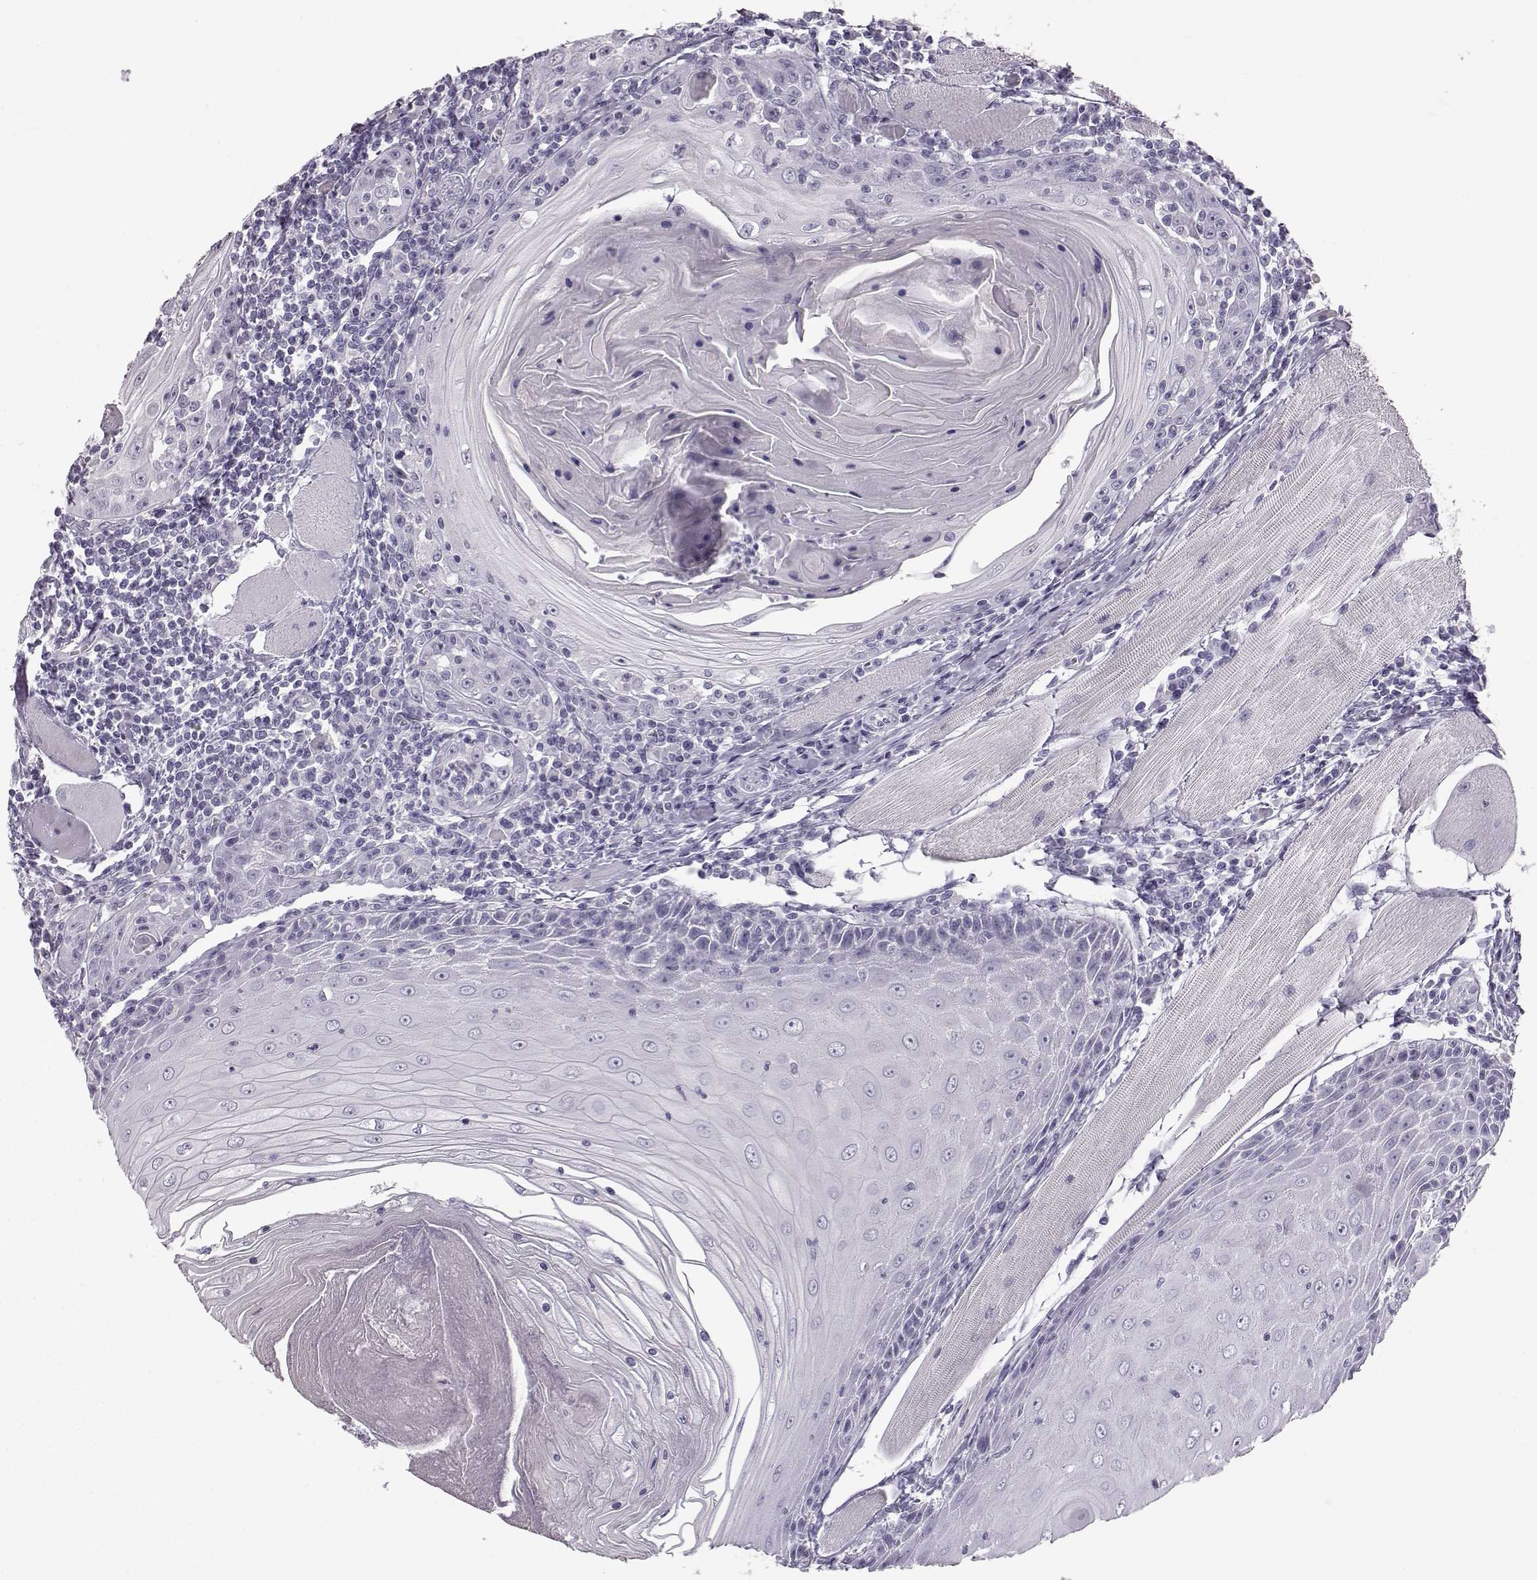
{"staining": {"intensity": "negative", "quantity": "none", "location": "none"}, "tissue": "head and neck cancer", "cell_type": "Tumor cells", "image_type": "cancer", "snomed": [{"axis": "morphology", "description": "Normal tissue, NOS"}, {"axis": "morphology", "description": "Squamous cell carcinoma, NOS"}, {"axis": "topography", "description": "Oral tissue"}, {"axis": "topography", "description": "Head-Neck"}], "caption": "IHC histopathology image of head and neck cancer (squamous cell carcinoma) stained for a protein (brown), which demonstrates no staining in tumor cells.", "gene": "BFSP2", "patient": {"sex": "male", "age": 52}}